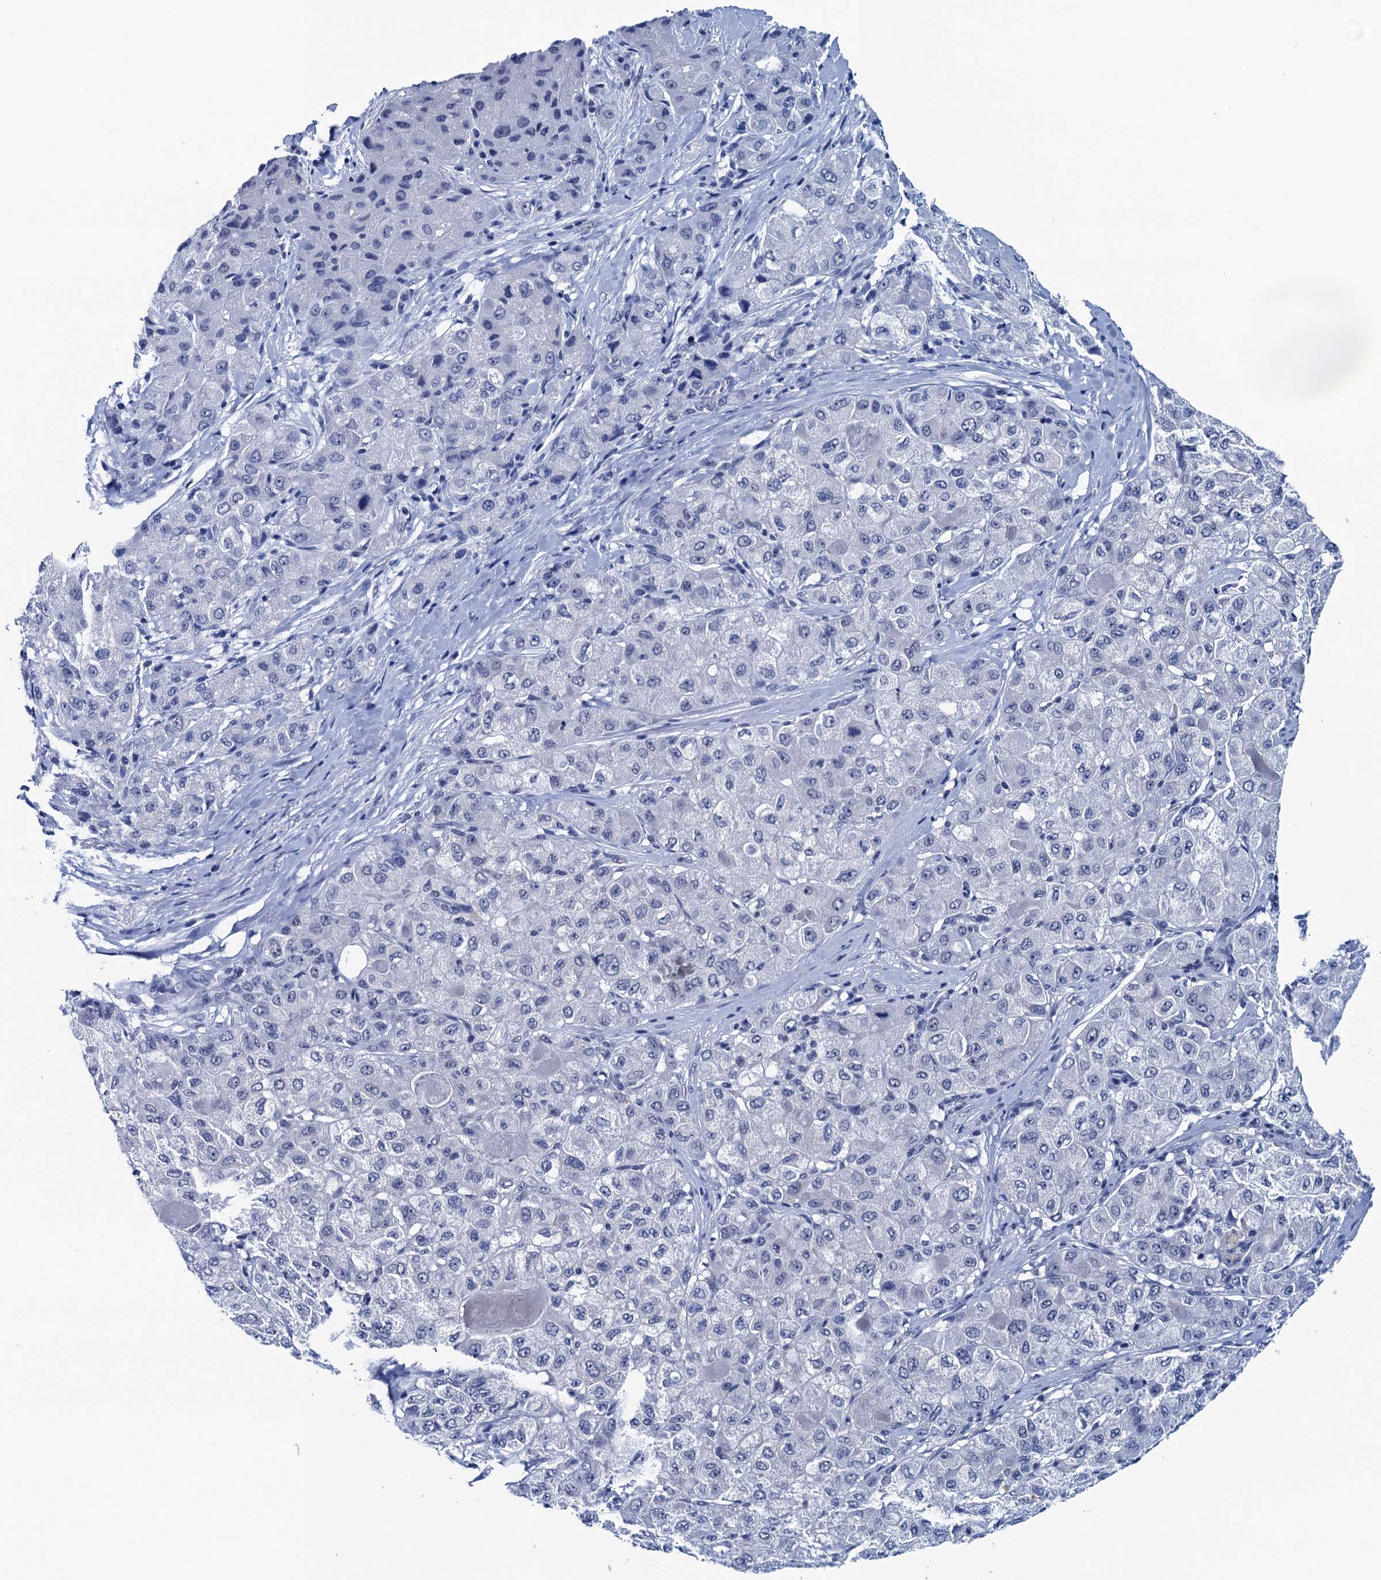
{"staining": {"intensity": "negative", "quantity": "none", "location": "none"}, "tissue": "liver cancer", "cell_type": "Tumor cells", "image_type": "cancer", "snomed": [{"axis": "morphology", "description": "Carcinoma, Hepatocellular, NOS"}, {"axis": "topography", "description": "Liver"}], "caption": "A micrograph of human hepatocellular carcinoma (liver) is negative for staining in tumor cells. (IHC, brightfield microscopy, high magnification).", "gene": "FNBP4", "patient": {"sex": "male", "age": 80}}